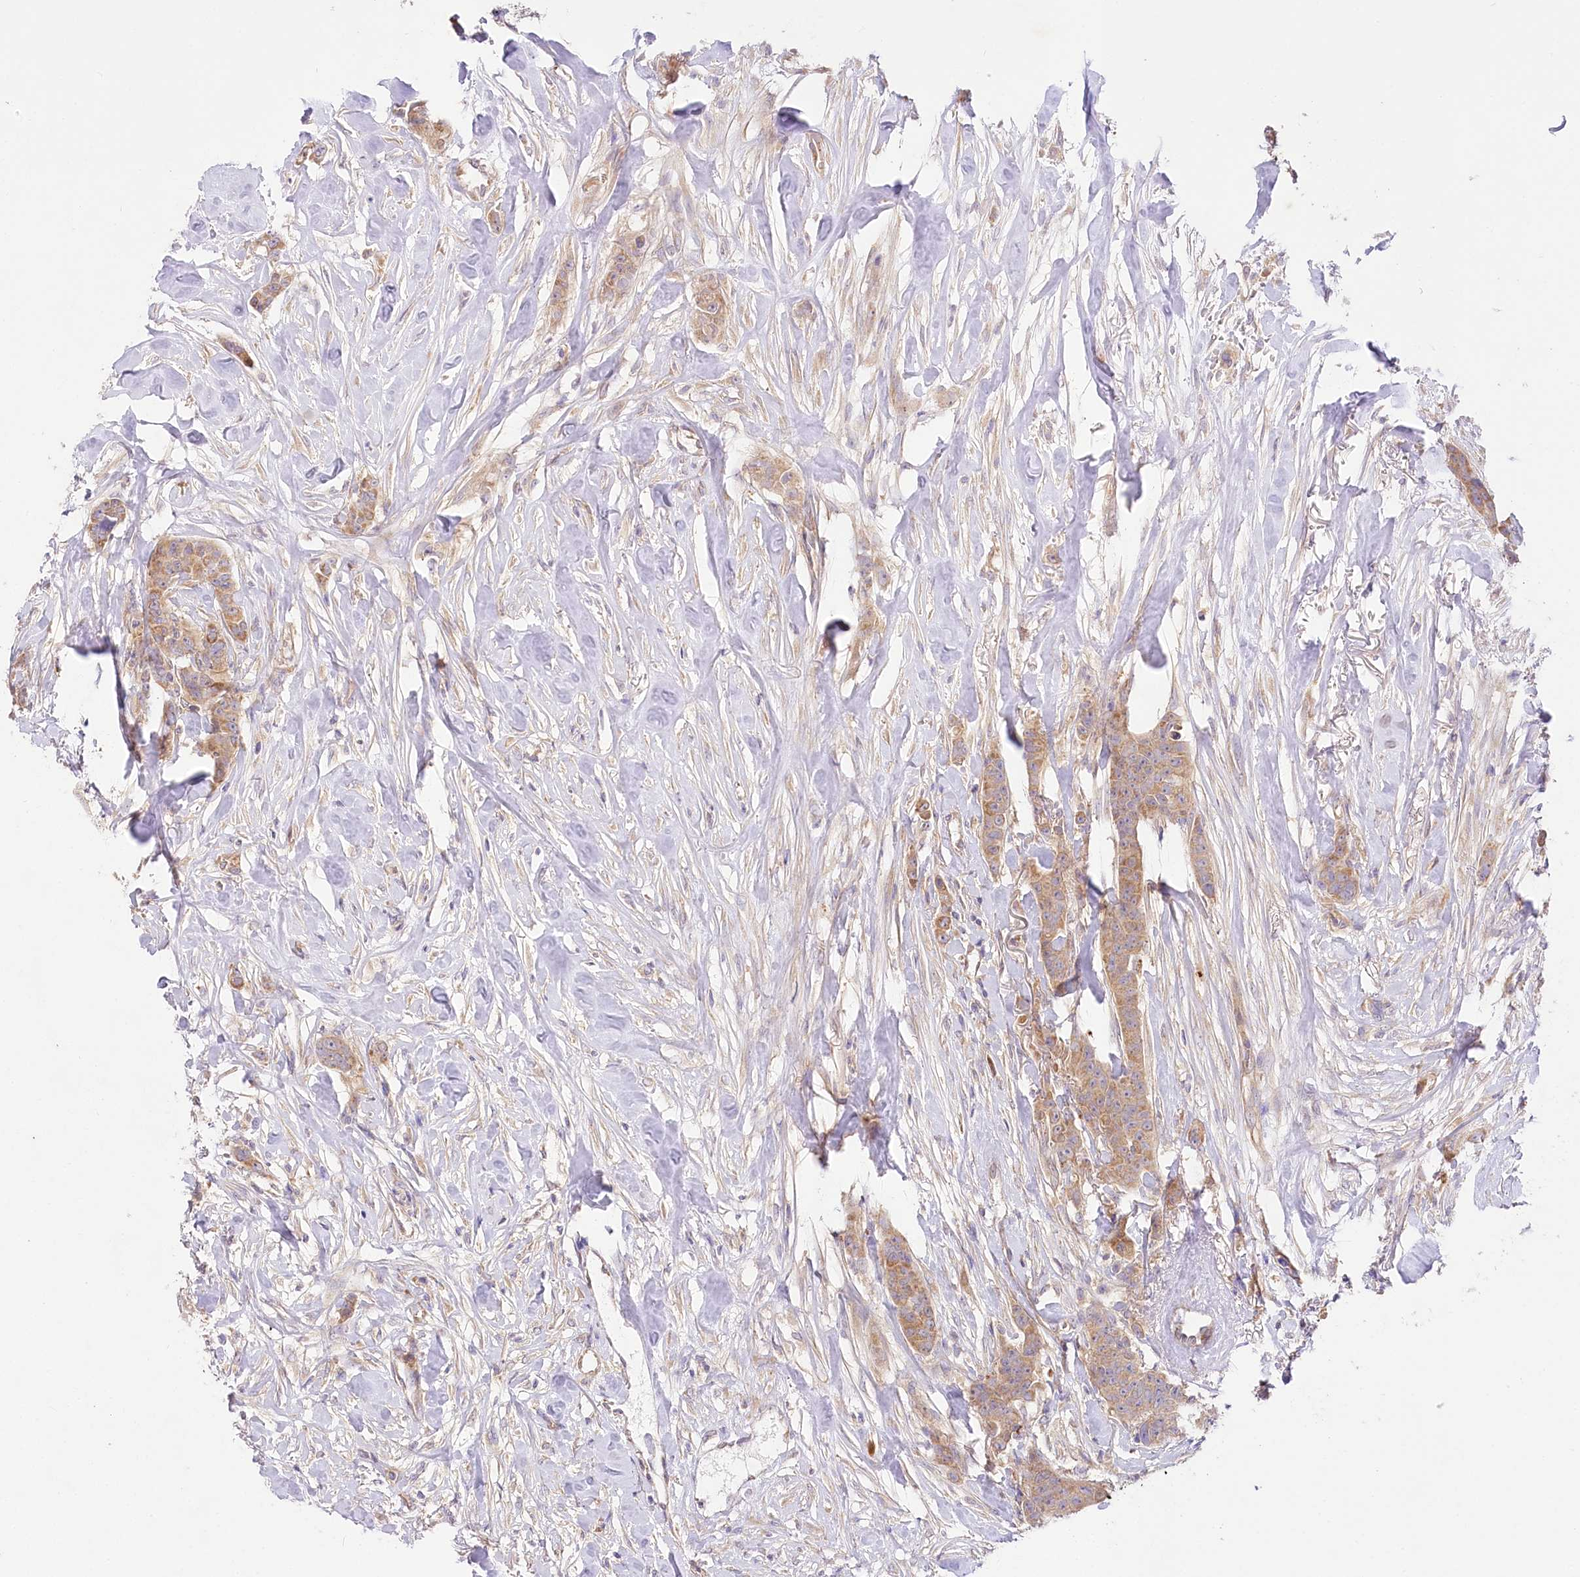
{"staining": {"intensity": "moderate", "quantity": ">75%", "location": "cytoplasmic/membranous"}, "tissue": "breast cancer", "cell_type": "Tumor cells", "image_type": "cancer", "snomed": [{"axis": "morphology", "description": "Duct carcinoma"}, {"axis": "topography", "description": "Breast"}], "caption": "Brown immunohistochemical staining in breast cancer reveals moderate cytoplasmic/membranous expression in approximately >75% of tumor cells.", "gene": "PYROXD1", "patient": {"sex": "female", "age": 40}}